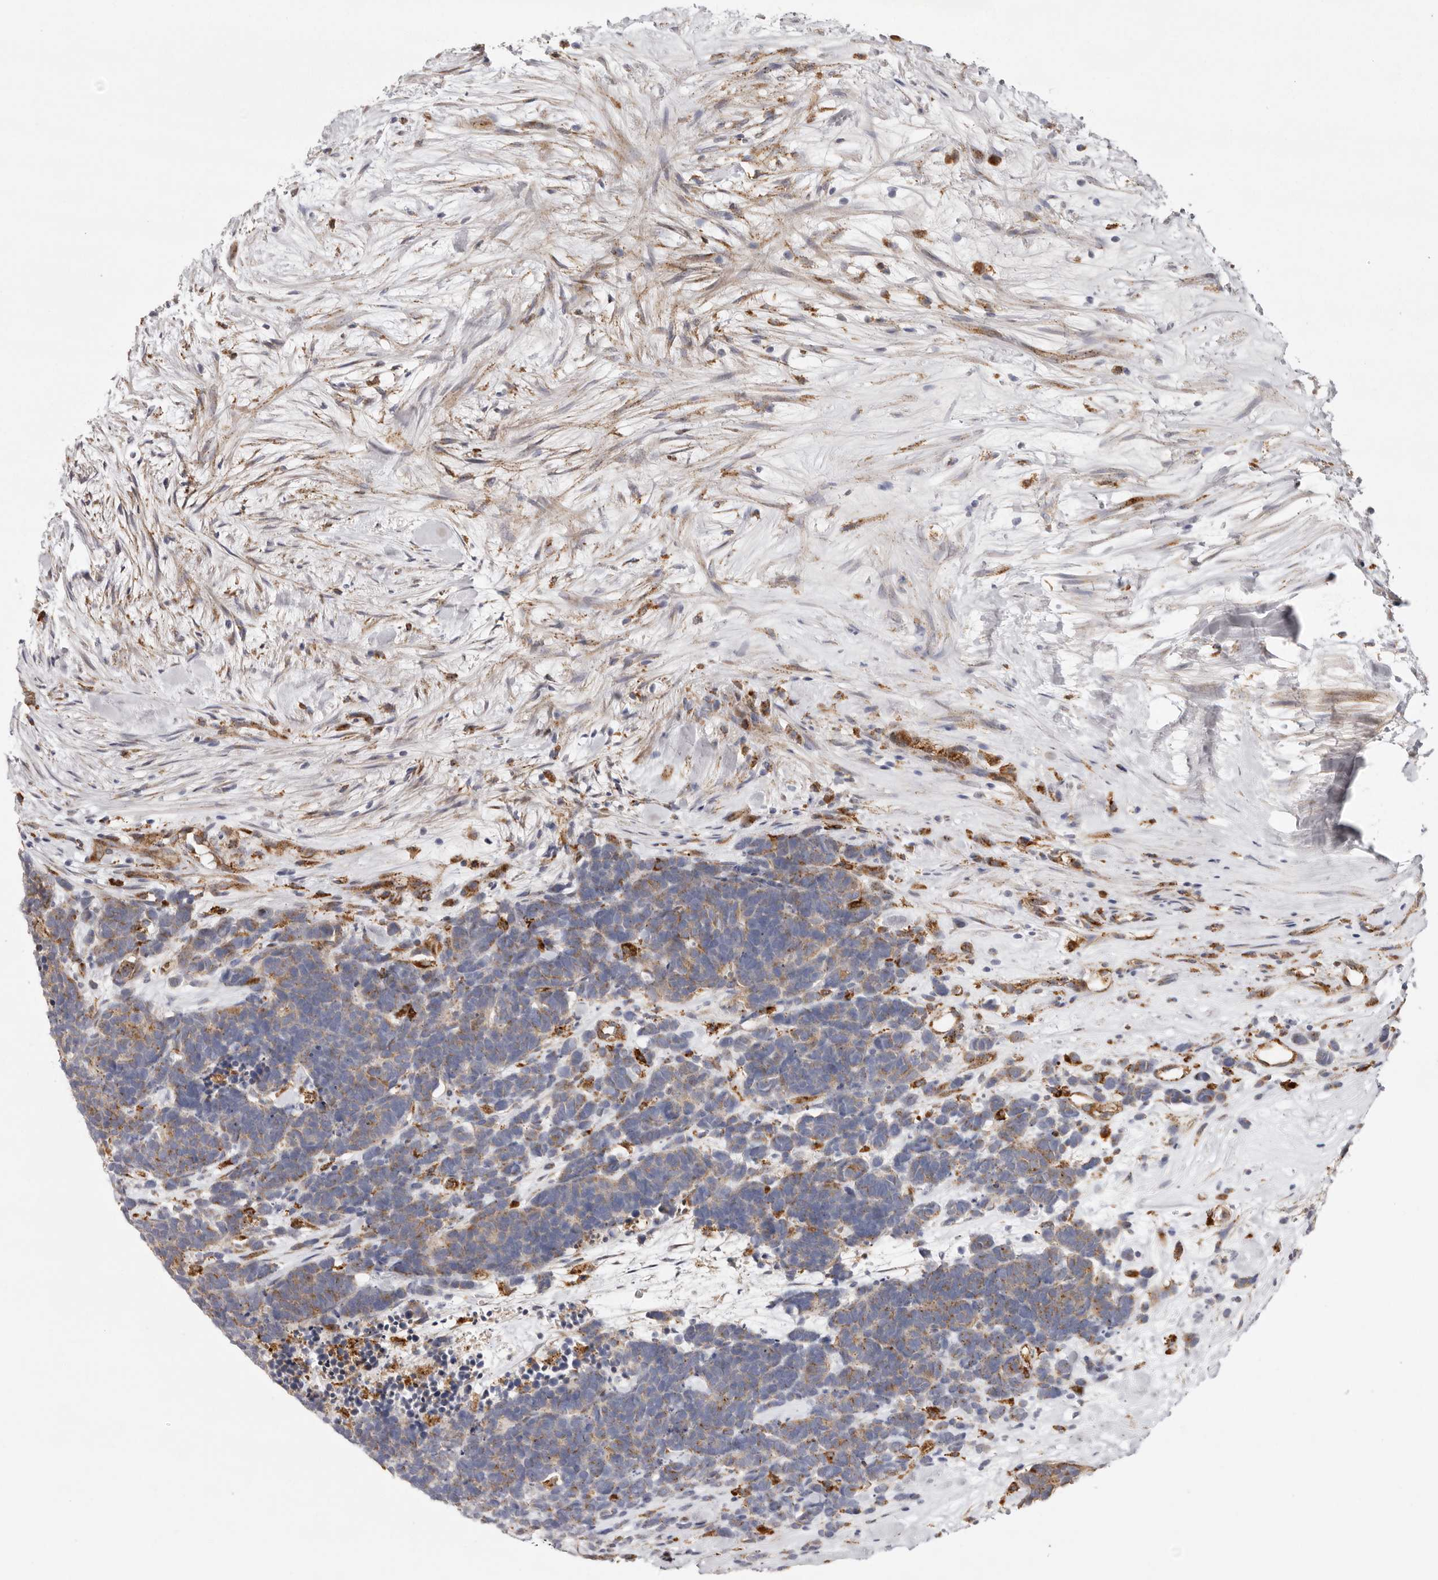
{"staining": {"intensity": "weak", "quantity": ">75%", "location": "cytoplasmic/membranous"}, "tissue": "carcinoid", "cell_type": "Tumor cells", "image_type": "cancer", "snomed": [{"axis": "morphology", "description": "Carcinoma, NOS"}, {"axis": "morphology", "description": "Carcinoid, malignant, NOS"}, {"axis": "topography", "description": "Urinary bladder"}], "caption": "Immunohistochemical staining of human carcinoid shows weak cytoplasmic/membranous protein staining in about >75% of tumor cells. The protein is stained brown, and the nuclei are stained in blue (DAB (3,3'-diaminobenzidine) IHC with brightfield microscopy, high magnification).", "gene": "GRN", "patient": {"sex": "male", "age": 57}}